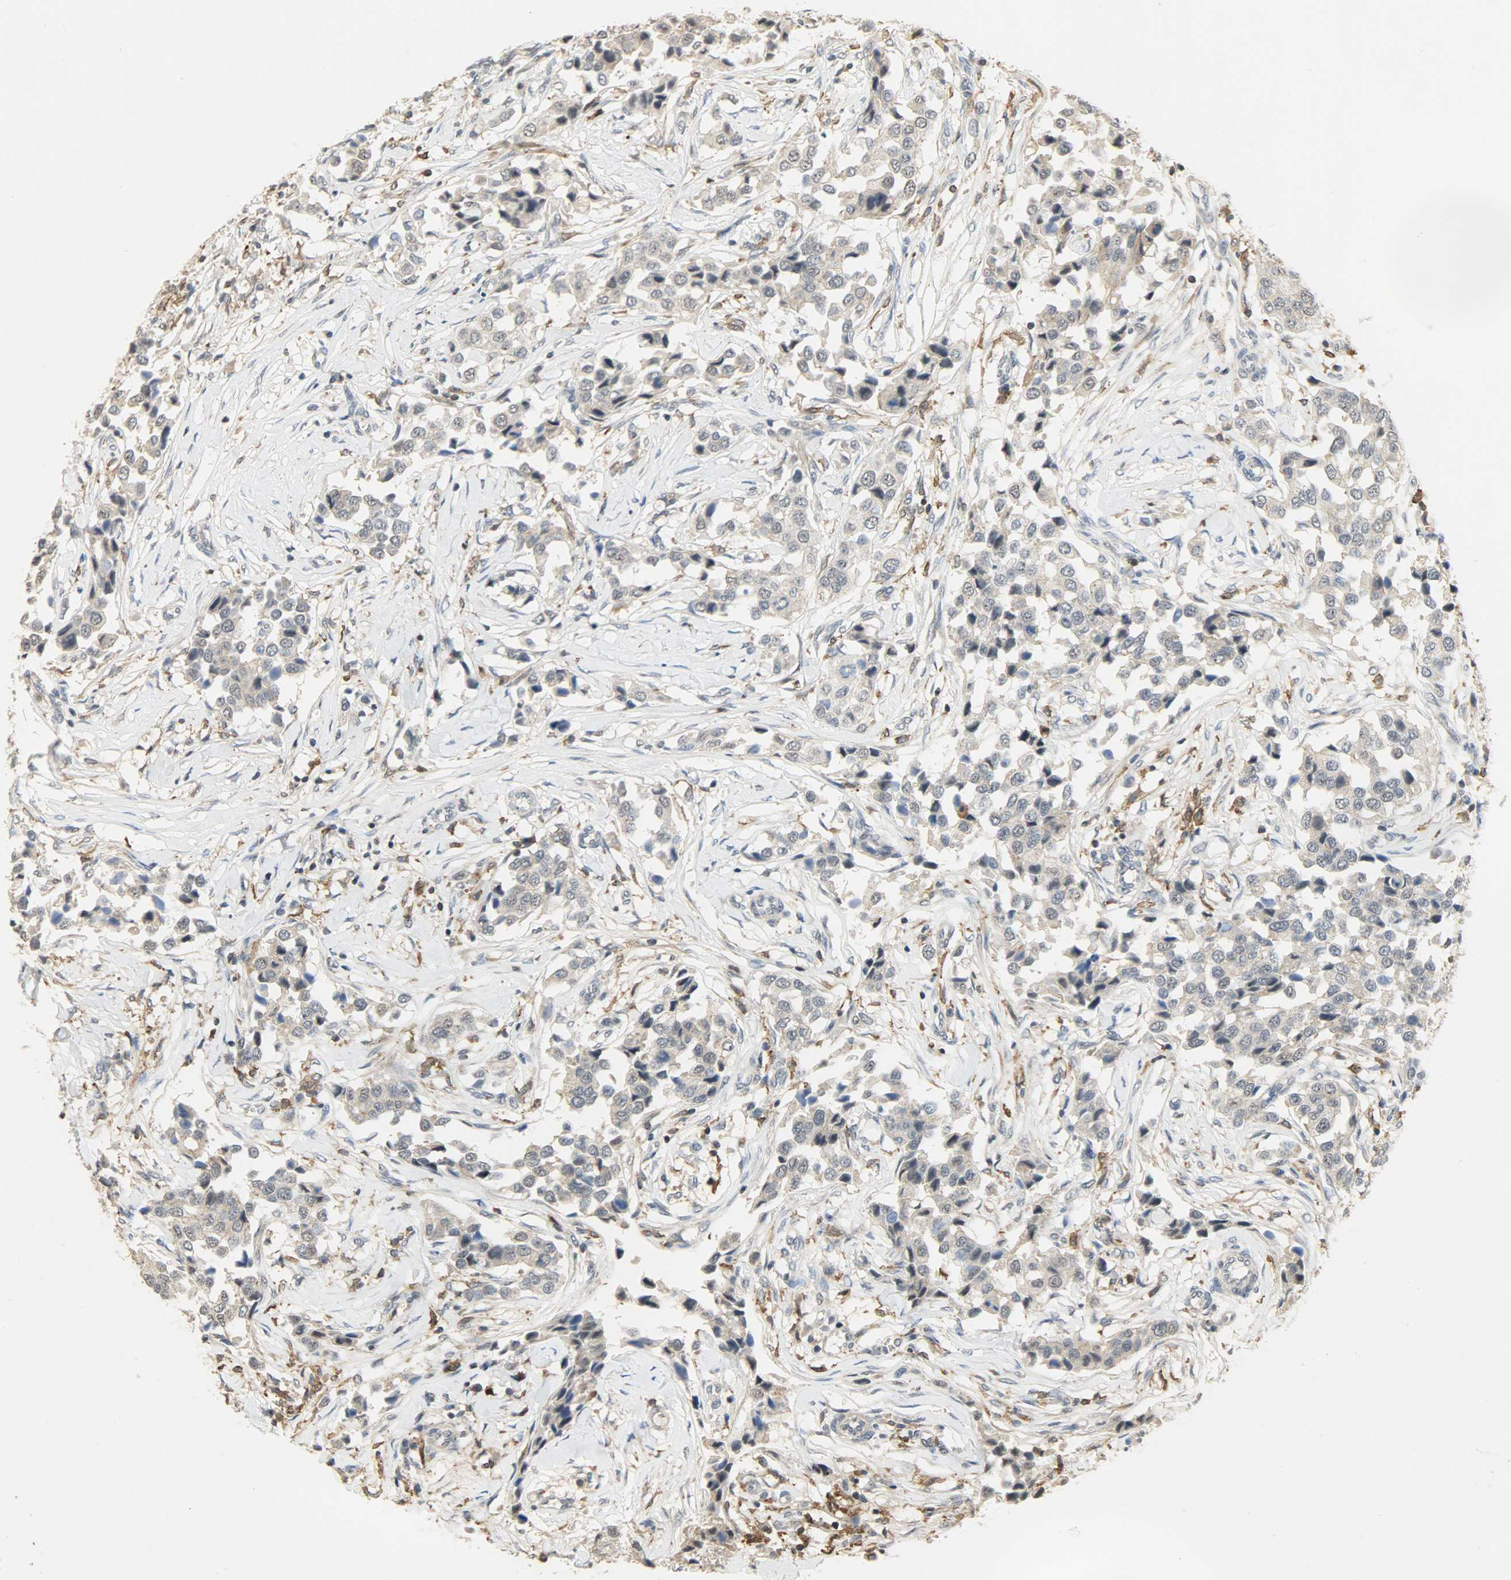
{"staining": {"intensity": "weak", "quantity": "<25%", "location": "cytoplasmic/membranous"}, "tissue": "breast cancer", "cell_type": "Tumor cells", "image_type": "cancer", "snomed": [{"axis": "morphology", "description": "Duct carcinoma"}, {"axis": "topography", "description": "Breast"}], "caption": "IHC of breast cancer (infiltrating ductal carcinoma) shows no staining in tumor cells. (Brightfield microscopy of DAB (3,3'-diaminobenzidine) IHC at high magnification).", "gene": "SKAP2", "patient": {"sex": "female", "age": 80}}